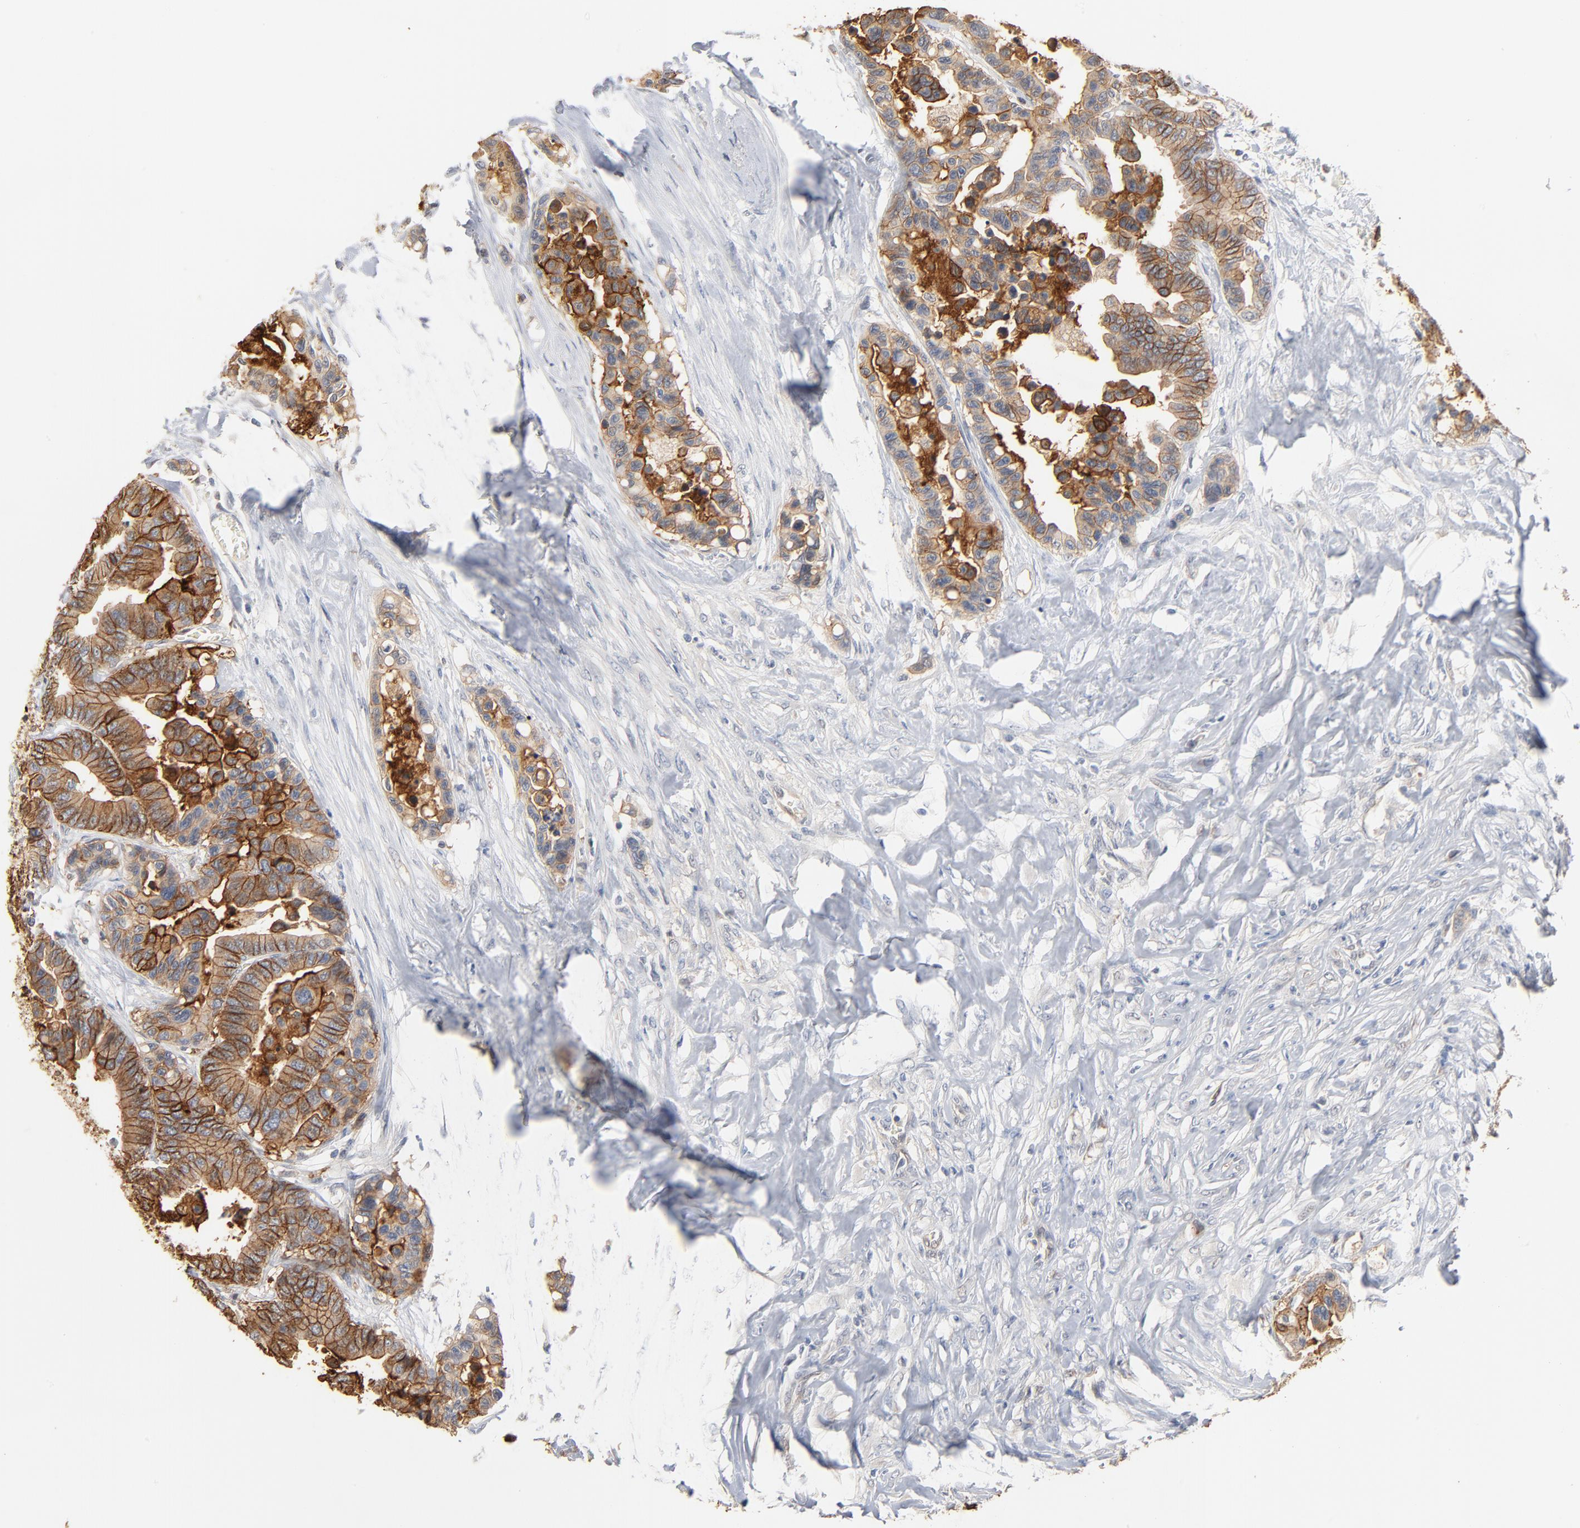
{"staining": {"intensity": "moderate", "quantity": ">75%", "location": "cytoplasmic/membranous"}, "tissue": "colorectal cancer", "cell_type": "Tumor cells", "image_type": "cancer", "snomed": [{"axis": "morphology", "description": "Adenocarcinoma, NOS"}, {"axis": "topography", "description": "Colon"}], "caption": "Immunohistochemical staining of human colorectal cancer demonstrates moderate cytoplasmic/membranous protein staining in approximately >75% of tumor cells.", "gene": "EPCAM", "patient": {"sex": "male", "age": 82}}